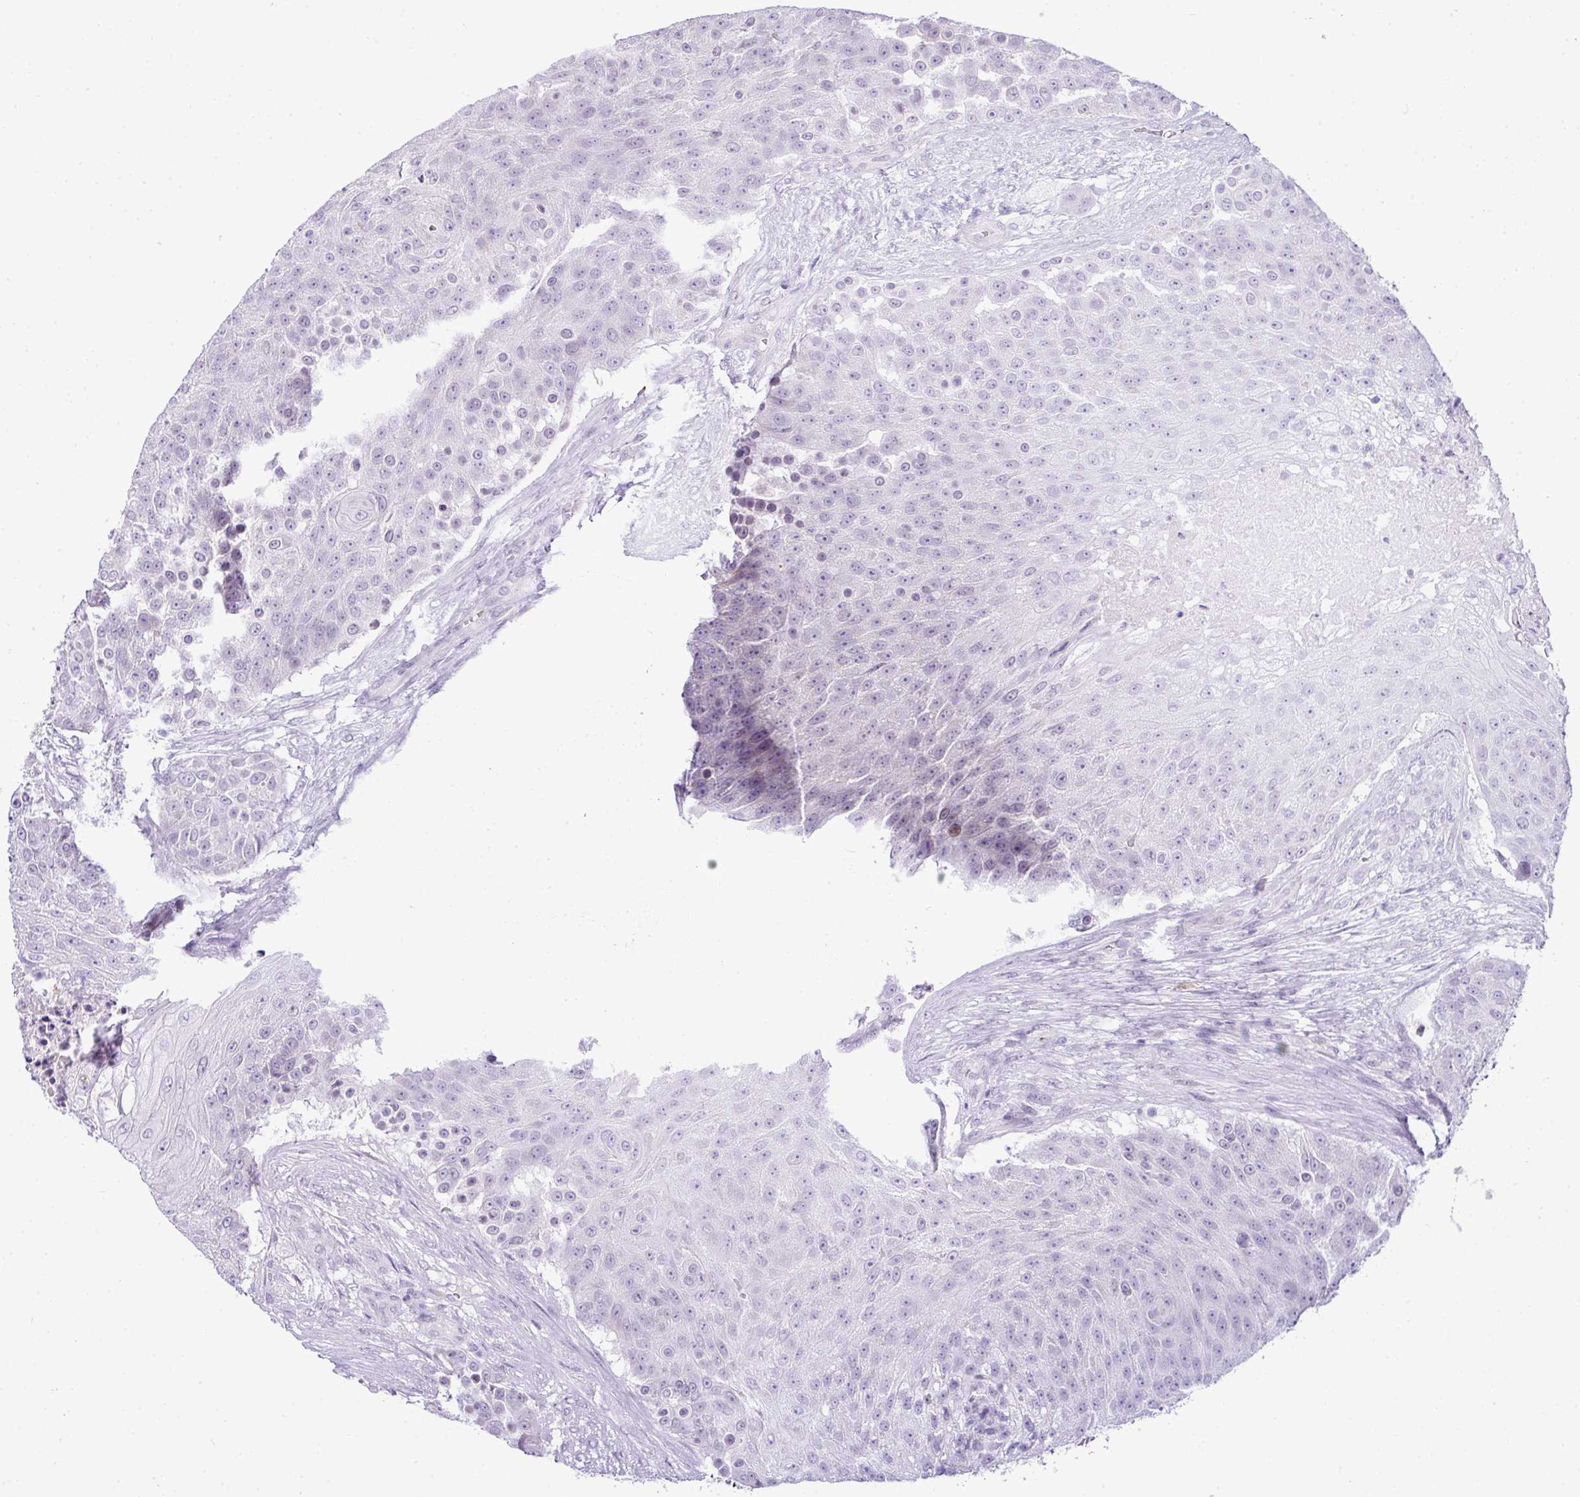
{"staining": {"intensity": "negative", "quantity": "none", "location": "none"}, "tissue": "urothelial cancer", "cell_type": "Tumor cells", "image_type": "cancer", "snomed": [{"axis": "morphology", "description": "Urothelial carcinoma, High grade"}, {"axis": "topography", "description": "Urinary bladder"}], "caption": "Urothelial carcinoma (high-grade) was stained to show a protein in brown. There is no significant expression in tumor cells. Nuclei are stained in blue.", "gene": "CMTM5", "patient": {"sex": "female", "age": 63}}